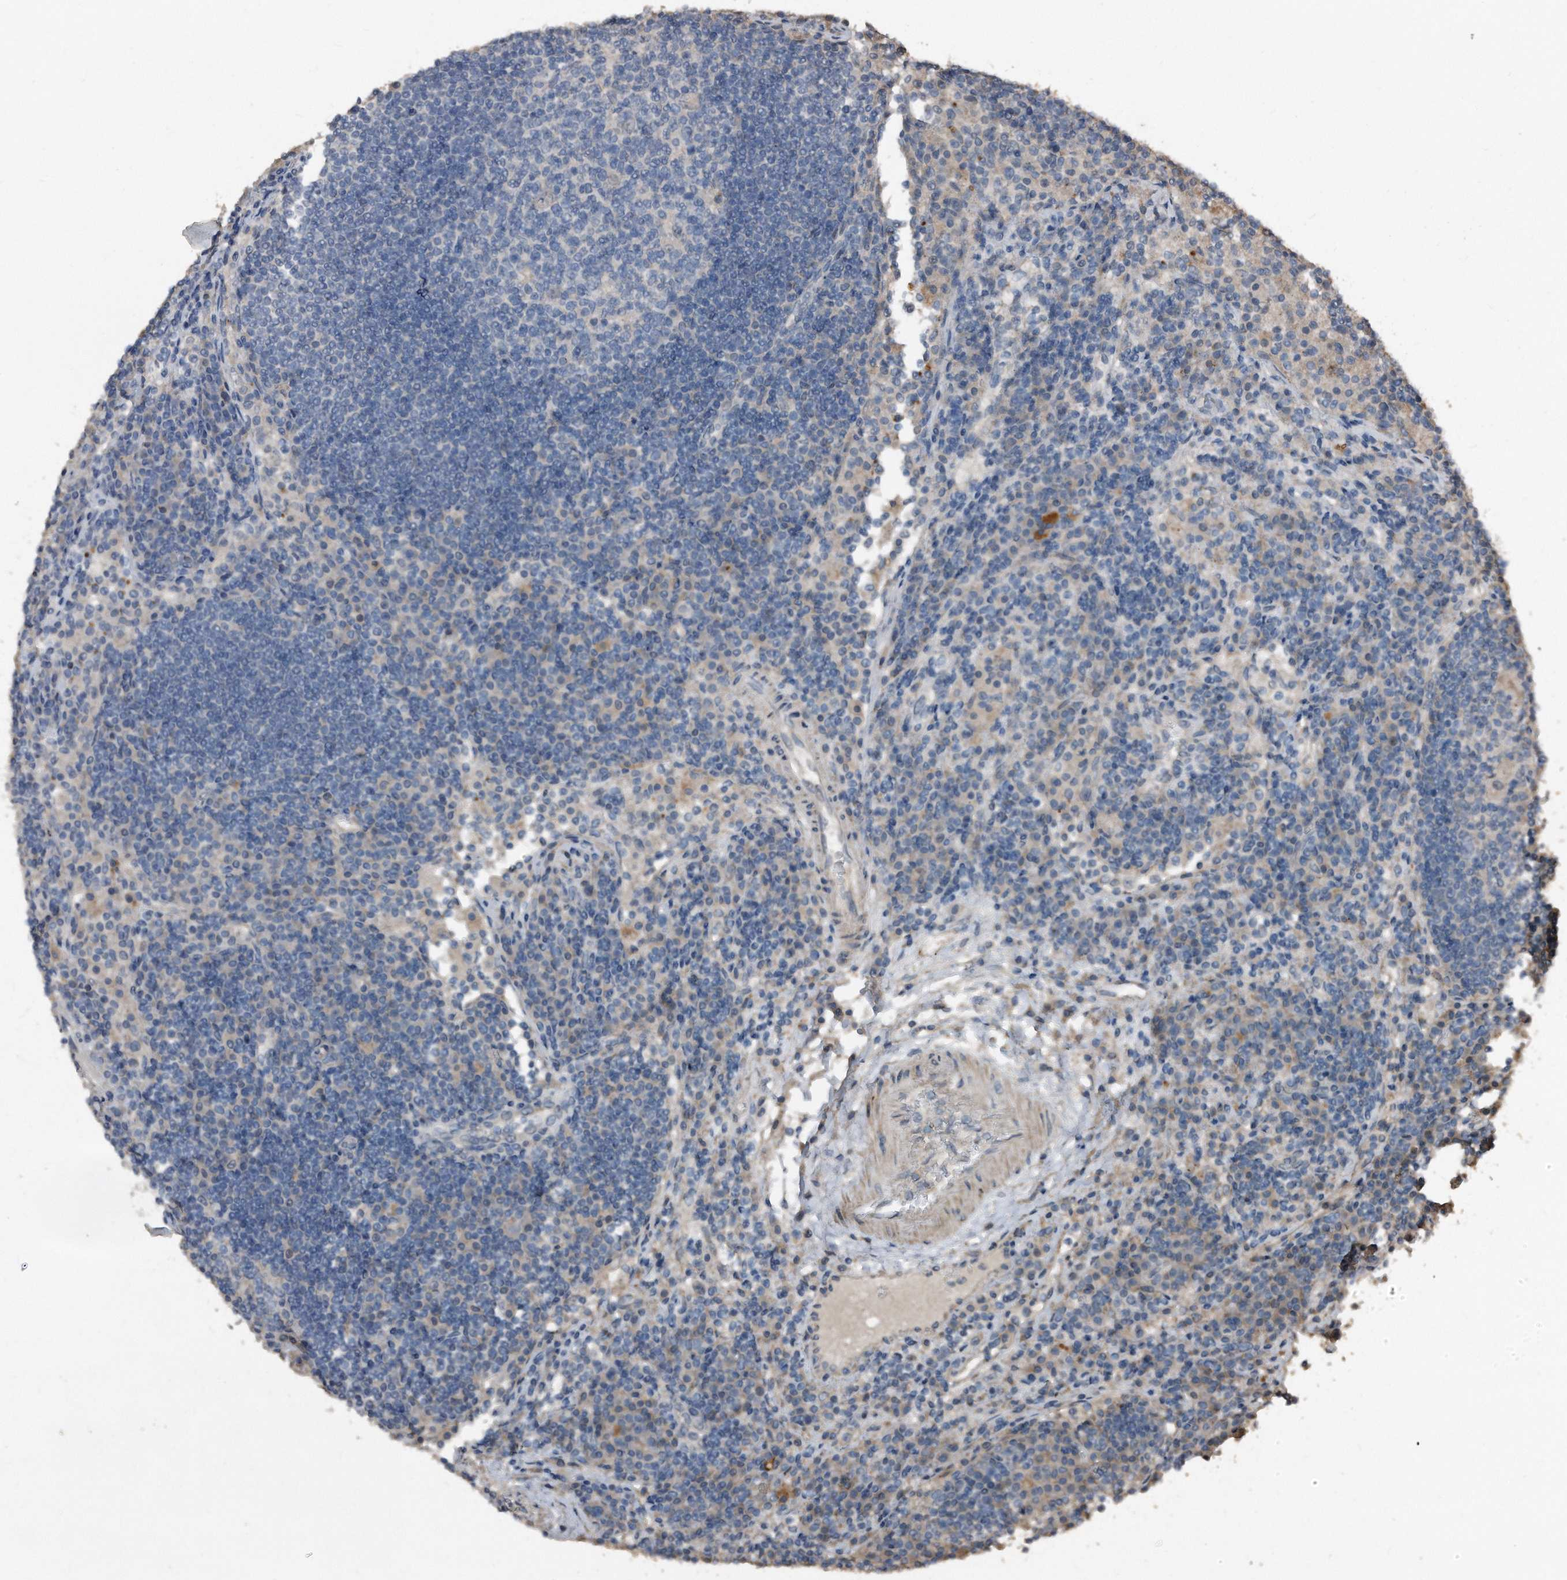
{"staining": {"intensity": "negative", "quantity": "none", "location": "none"}, "tissue": "lymph node", "cell_type": "Germinal center cells", "image_type": "normal", "snomed": [{"axis": "morphology", "description": "Normal tissue, NOS"}, {"axis": "topography", "description": "Lymph node"}], "caption": "The photomicrograph reveals no staining of germinal center cells in unremarkable lymph node.", "gene": "ANKRD10", "patient": {"sex": "female", "age": 53}}